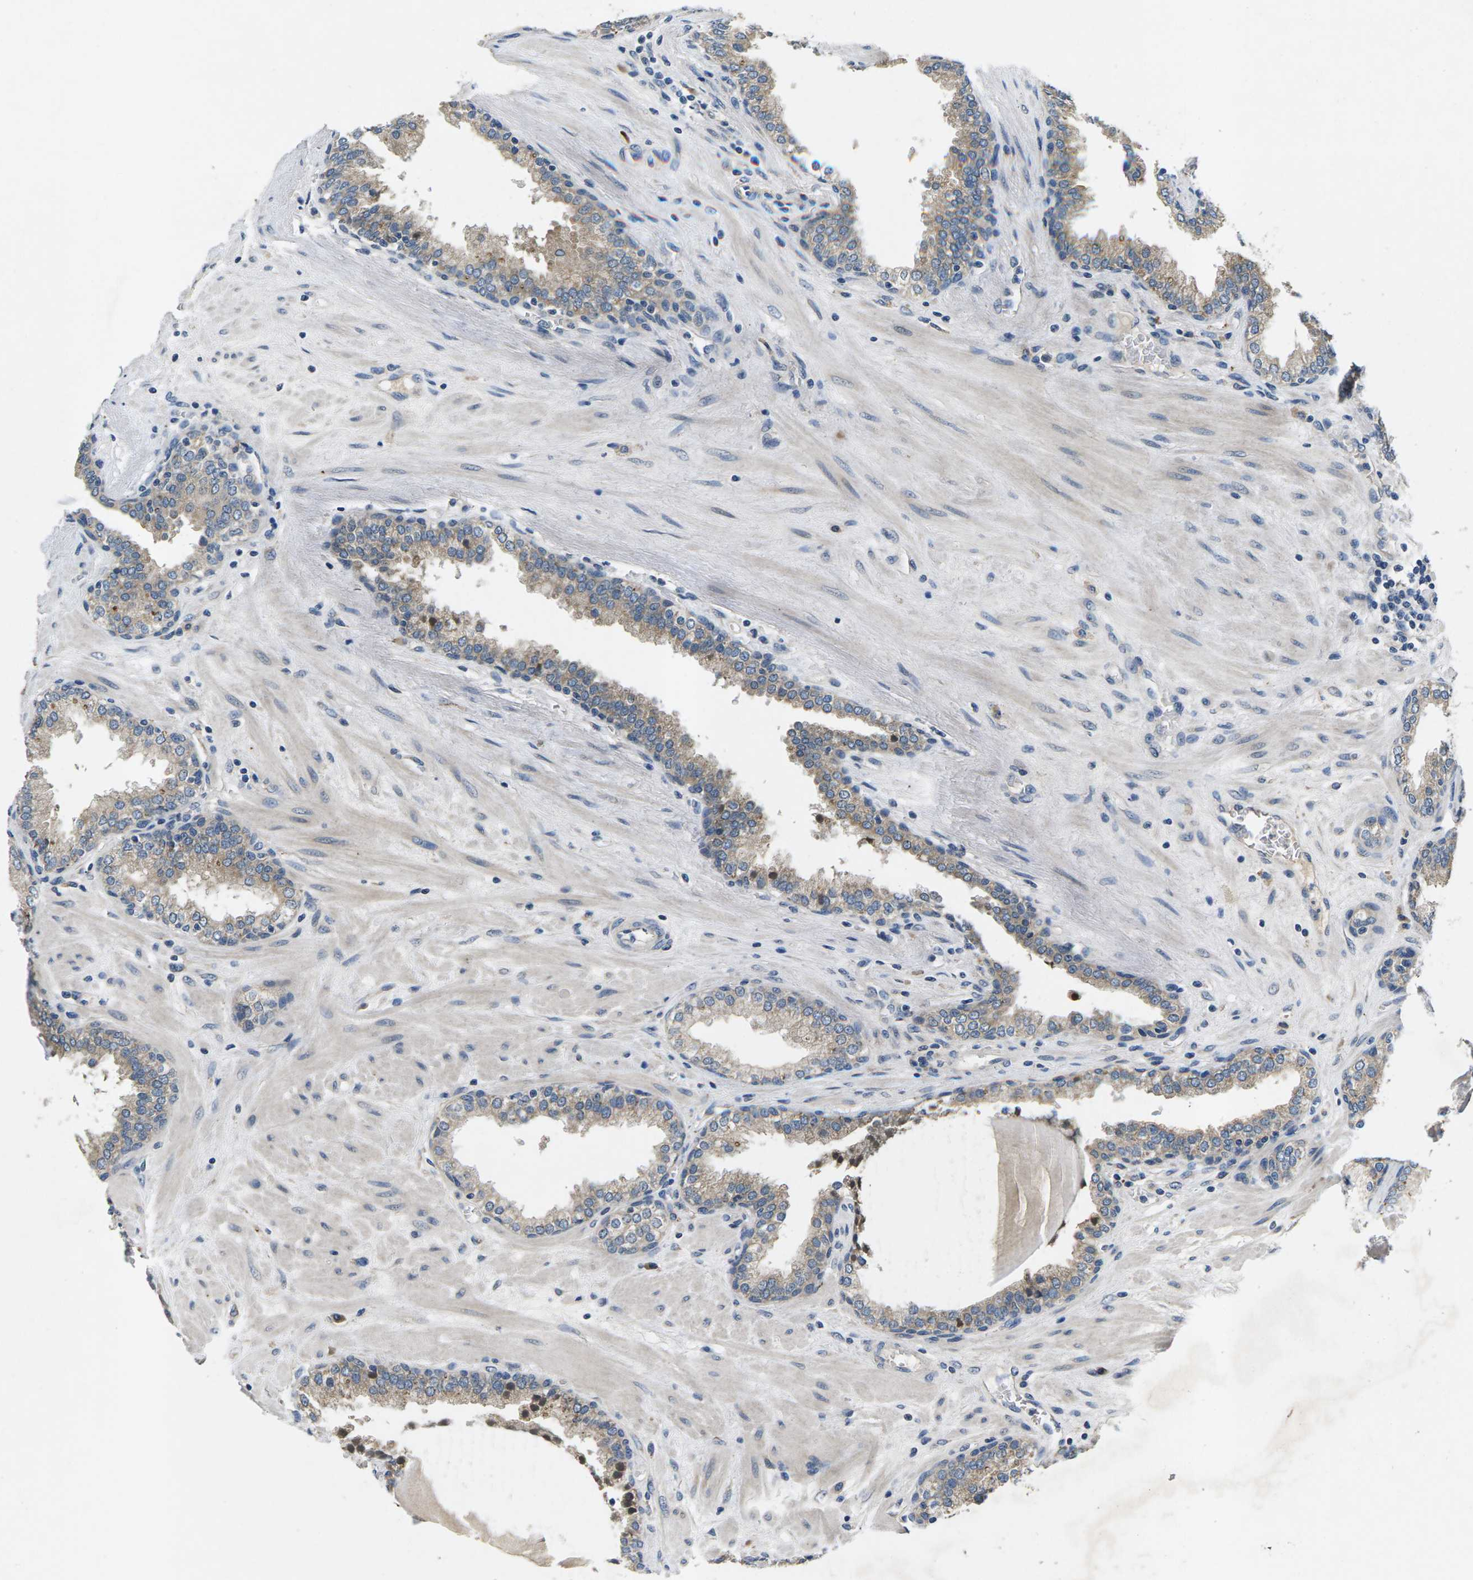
{"staining": {"intensity": "weak", "quantity": "<25%", "location": "cytoplasmic/membranous"}, "tissue": "prostate", "cell_type": "Glandular cells", "image_type": "normal", "snomed": [{"axis": "morphology", "description": "Normal tissue, NOS"}, {"axis": "topography", "description": "Prostate"}], "caption": "An immunohistochemistry image of benign prostate is shown. There is no staining in glandular cells of prostate. (Brightfield microscopy of DAB IHC at high magnification).", "gene": "ERGIC3", "patient": {"sex": "male", "age": 51}}